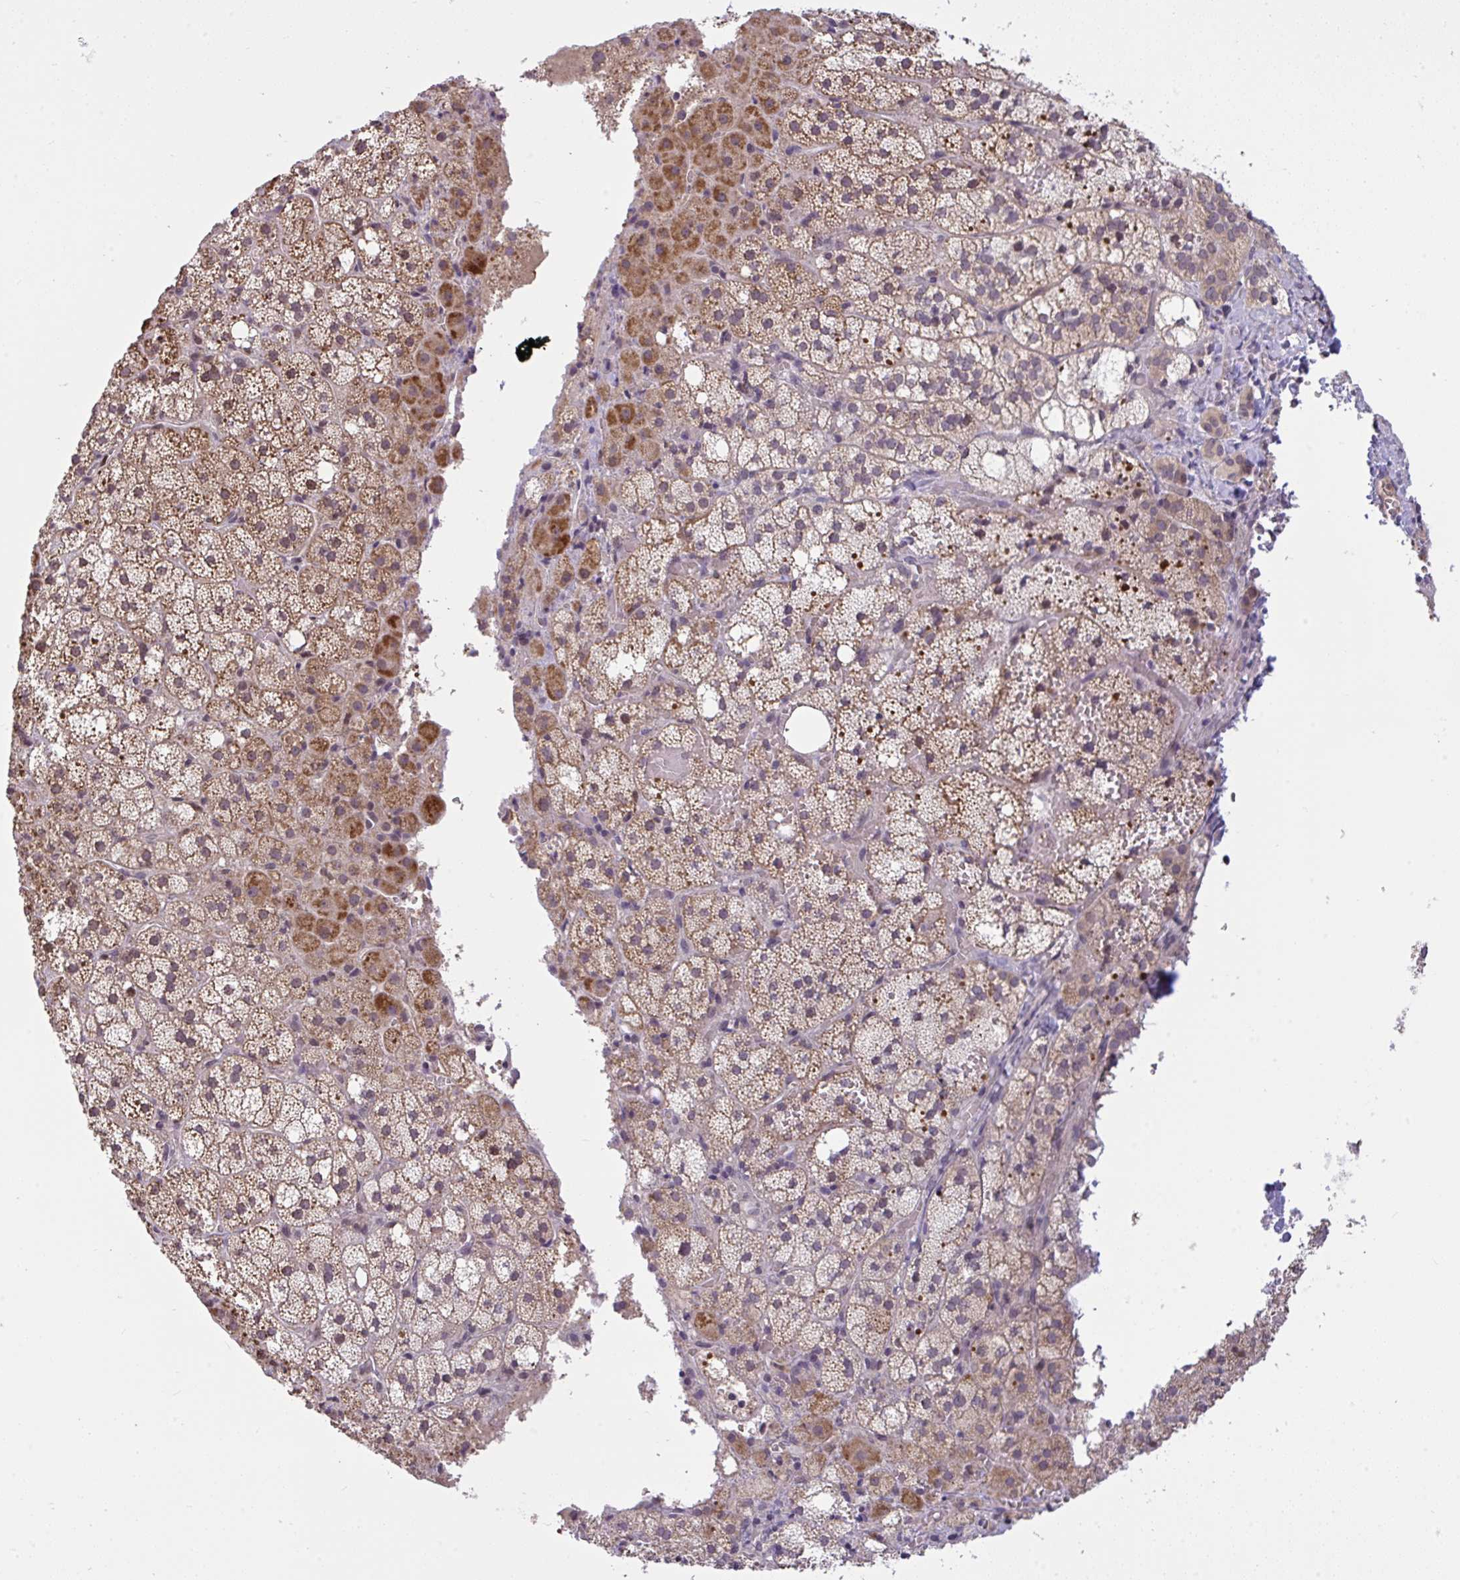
{"staining": {"intensity": "strong", "quantity": "25%-75%", "location": "cytoplasmic/membranous"}, "tissue": "adrenal gland", "cell_type": "Glandular cells", "image_type": "normal", "snomed": [{"axis": "morphology", "description": "Normal tissue, NOS"}, {"axis": "topography", "description": "Adrenal gland"}], "caption": "Immunohistochemical staining of normal adrenal gland demonstrates 25%-75% levels of strong cytoplasmic/membranous protein staining in approximately 25%-75% of glandular cells.", "gene": "KLF2", "patient": {"sex": "male", "age": 53}}